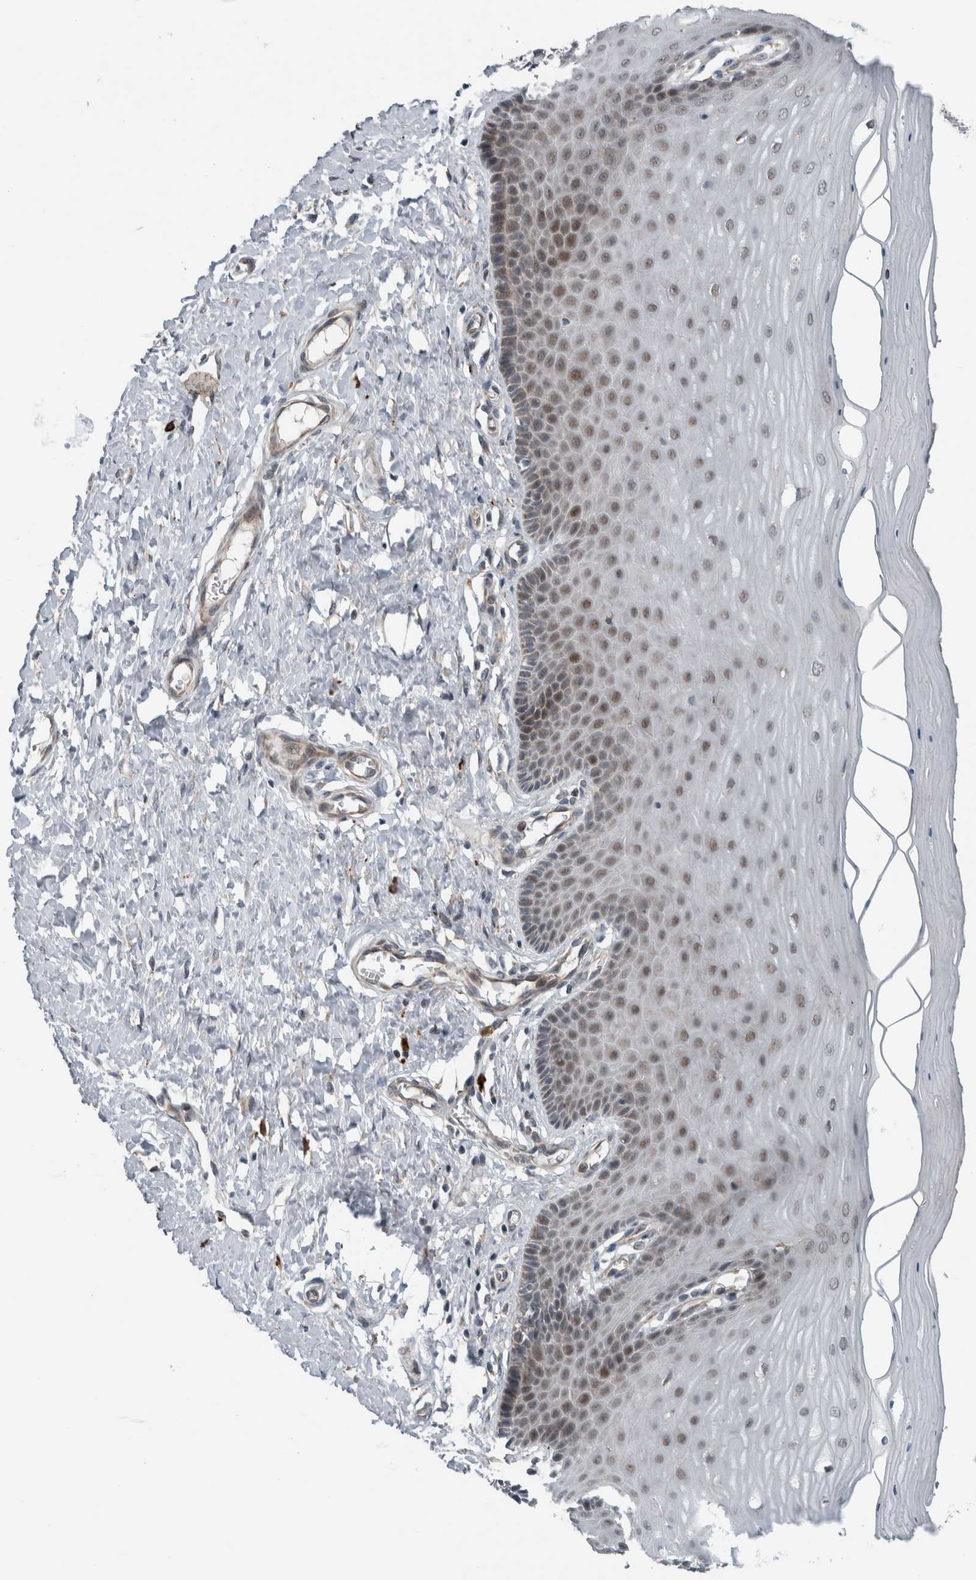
{"staining": {"intensity": "weak", "quantity": ">75%", "location": "nuclear"}, "tissue": "cervix", "cell_type": "Squamous epithelial cells", "image_type": "normal", "snomed": [{"axis": "morphology", "description": "Normal tissue, NOS"}, {"axis": "topography", "description": "Cervix"}], "caption": "Immunohistochemistry (DAB) staining of normal human cervix reveals weak nuclear protein expression in approximately >75% of squamous epithelial cells.", "gene": "GBA2", "patient": {"sex": "female", "age": 55}}